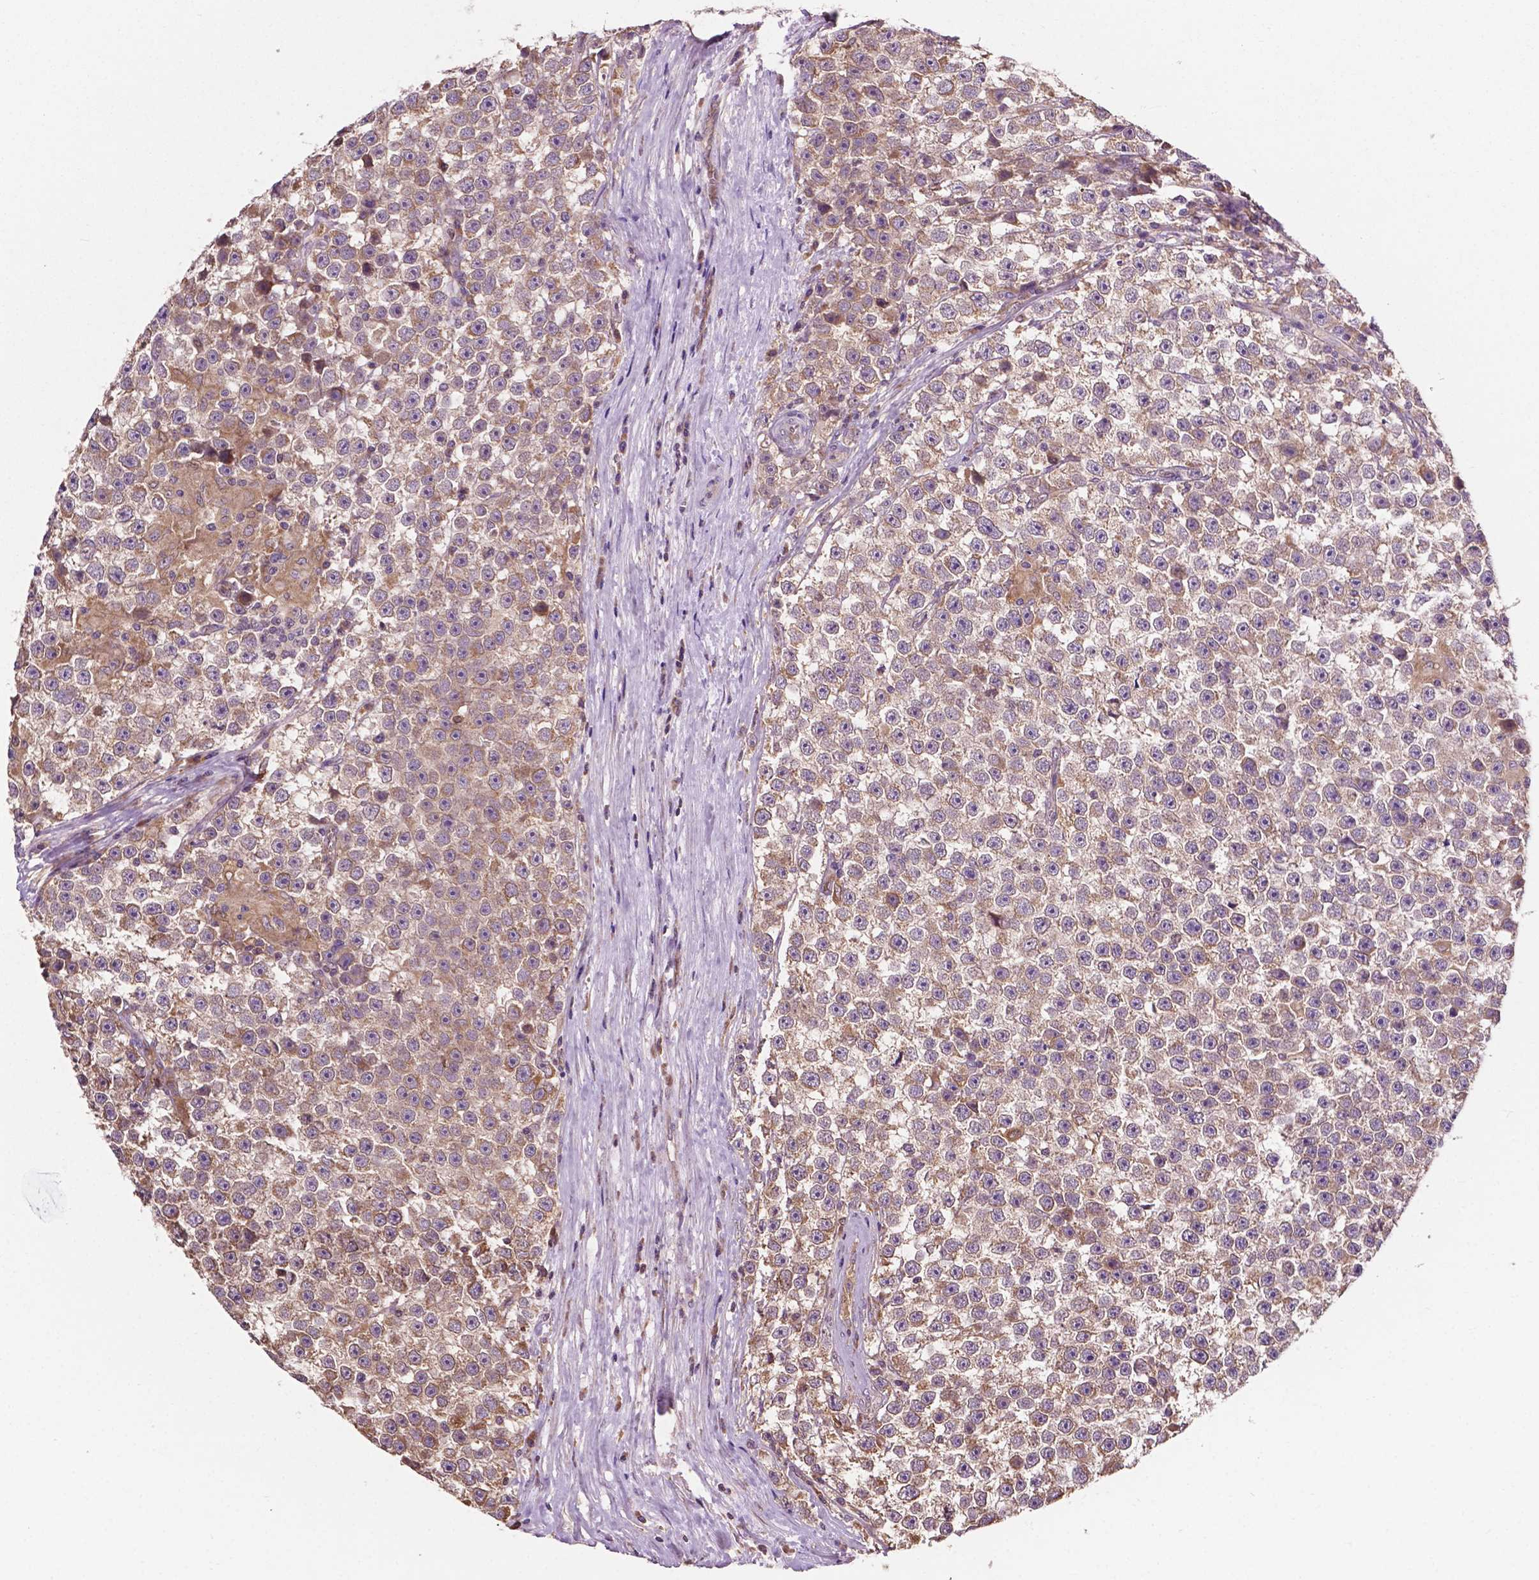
{"staining": {"intensity": "moderate", "quantity": ">75%", "location": "cytoplasmic/membranous"}, "tissue": "testis cancer", "cell_type": "Tumor cells", "image_type": "cancer", "snomed": [{"axis": "morphology", "description": "Seminoma, NOS"}, {"axis": "topography", "description": "Testis"}], "caption": "A photomicrograph of human testis cancer (seminoma) stained for a protein exhibits moderate cytoplasmic/membranous brown staining in tumor cells. Using DAB (brown) and hematoxylin (blue) stains, captured at high magnification using brightfield microscopy.", "gene": "GJA9", "patient": {"sex": "male", "age": 31}}